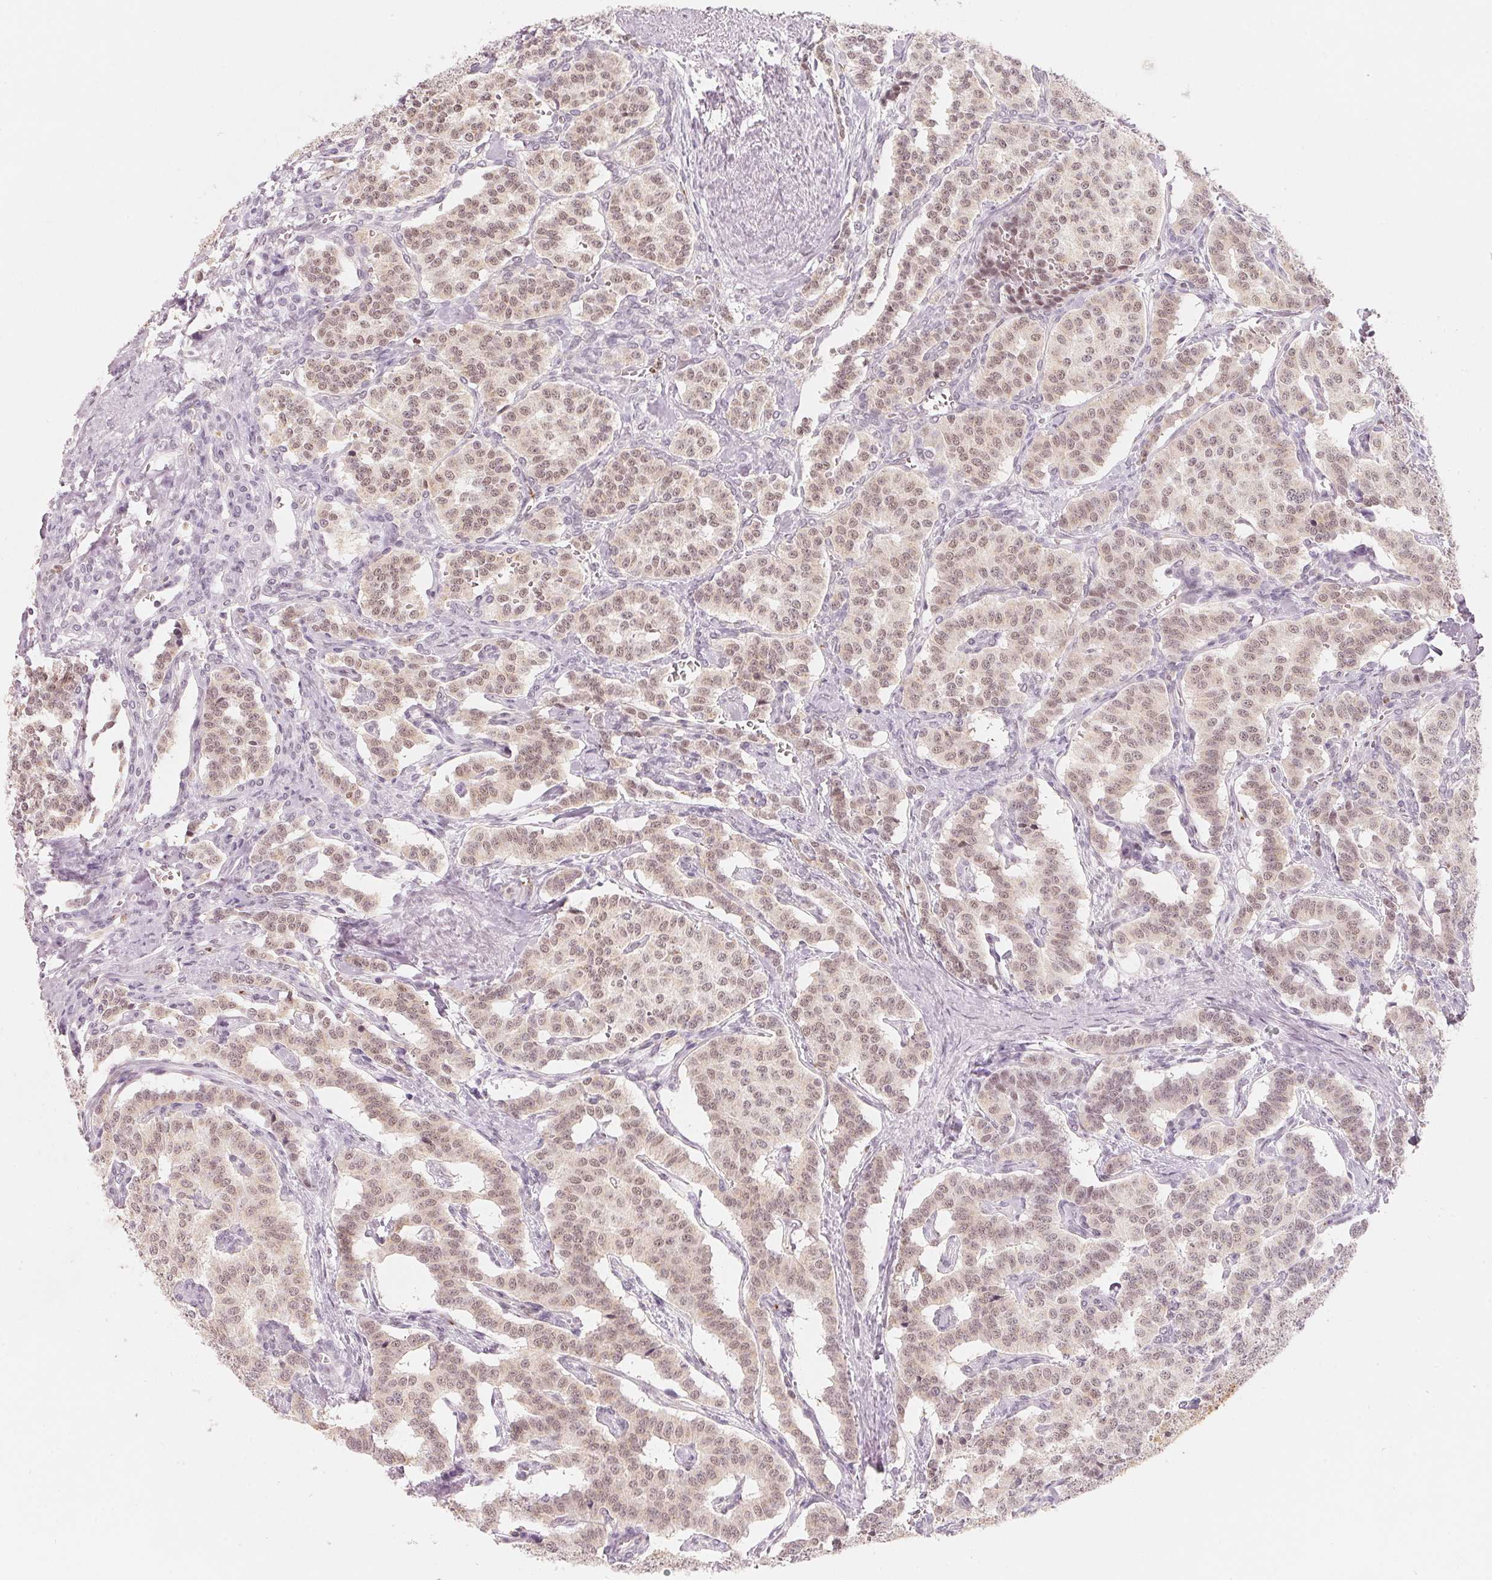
{"staining": {"intensity": "weak", "quantity": "25%-75%", "location": "nuclear"}, "tissue": "carcinoid", "cell_type": "Tumor cells", "image_type": "cancer", "snomed": [{"axis": "morphology", "description": "Normal tissue, NOS"}, {"axis": "morphology", "description": "Carcinoid, malignant, NOS"}, {"axis": "topography", "description": "Lung"}], "caption": "There is low levels of weak nuclear positivity in tumor cells of carcinoid, as demonstrated by immunohistochemical staining (brown color).", "gene": "ARHGAP22", "patient": {"sex": "female", "age": 46}}